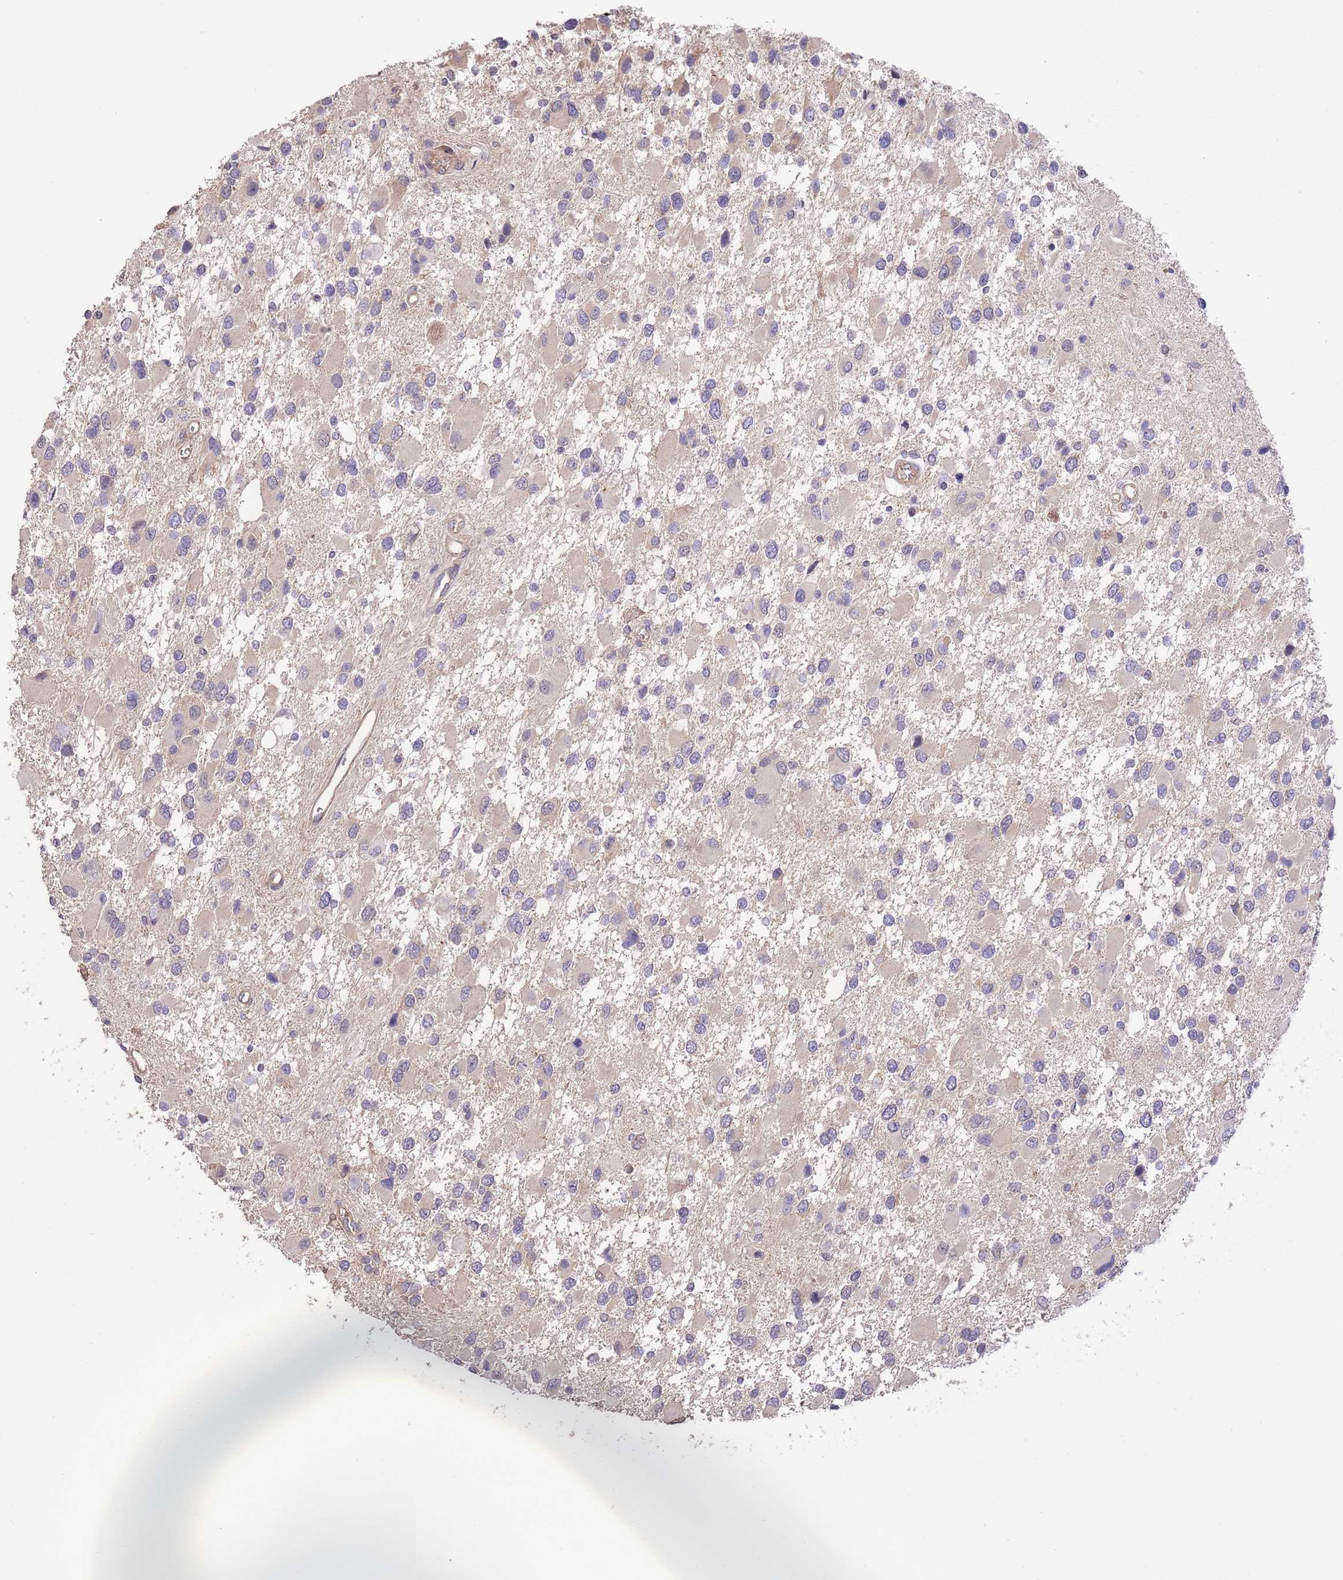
{"staining": {"intensity": "negative", "quantity": "none", "location": "none"}, "tissue": "glioma", "cell_type": "Tumor cells", "image_type": "cancer", "snomed": [{"axis": "morphology", "description": "Glioma, malignant, High grade"}, {"axis": "topography", "description": "Brain"}], "caption": "Histopathology image shows no protein positivity in tumor cells of malignant glioma (high-grade) tissue.", "gene": "MARVELD2", "patient": {"sex": "male", "age": 53}}